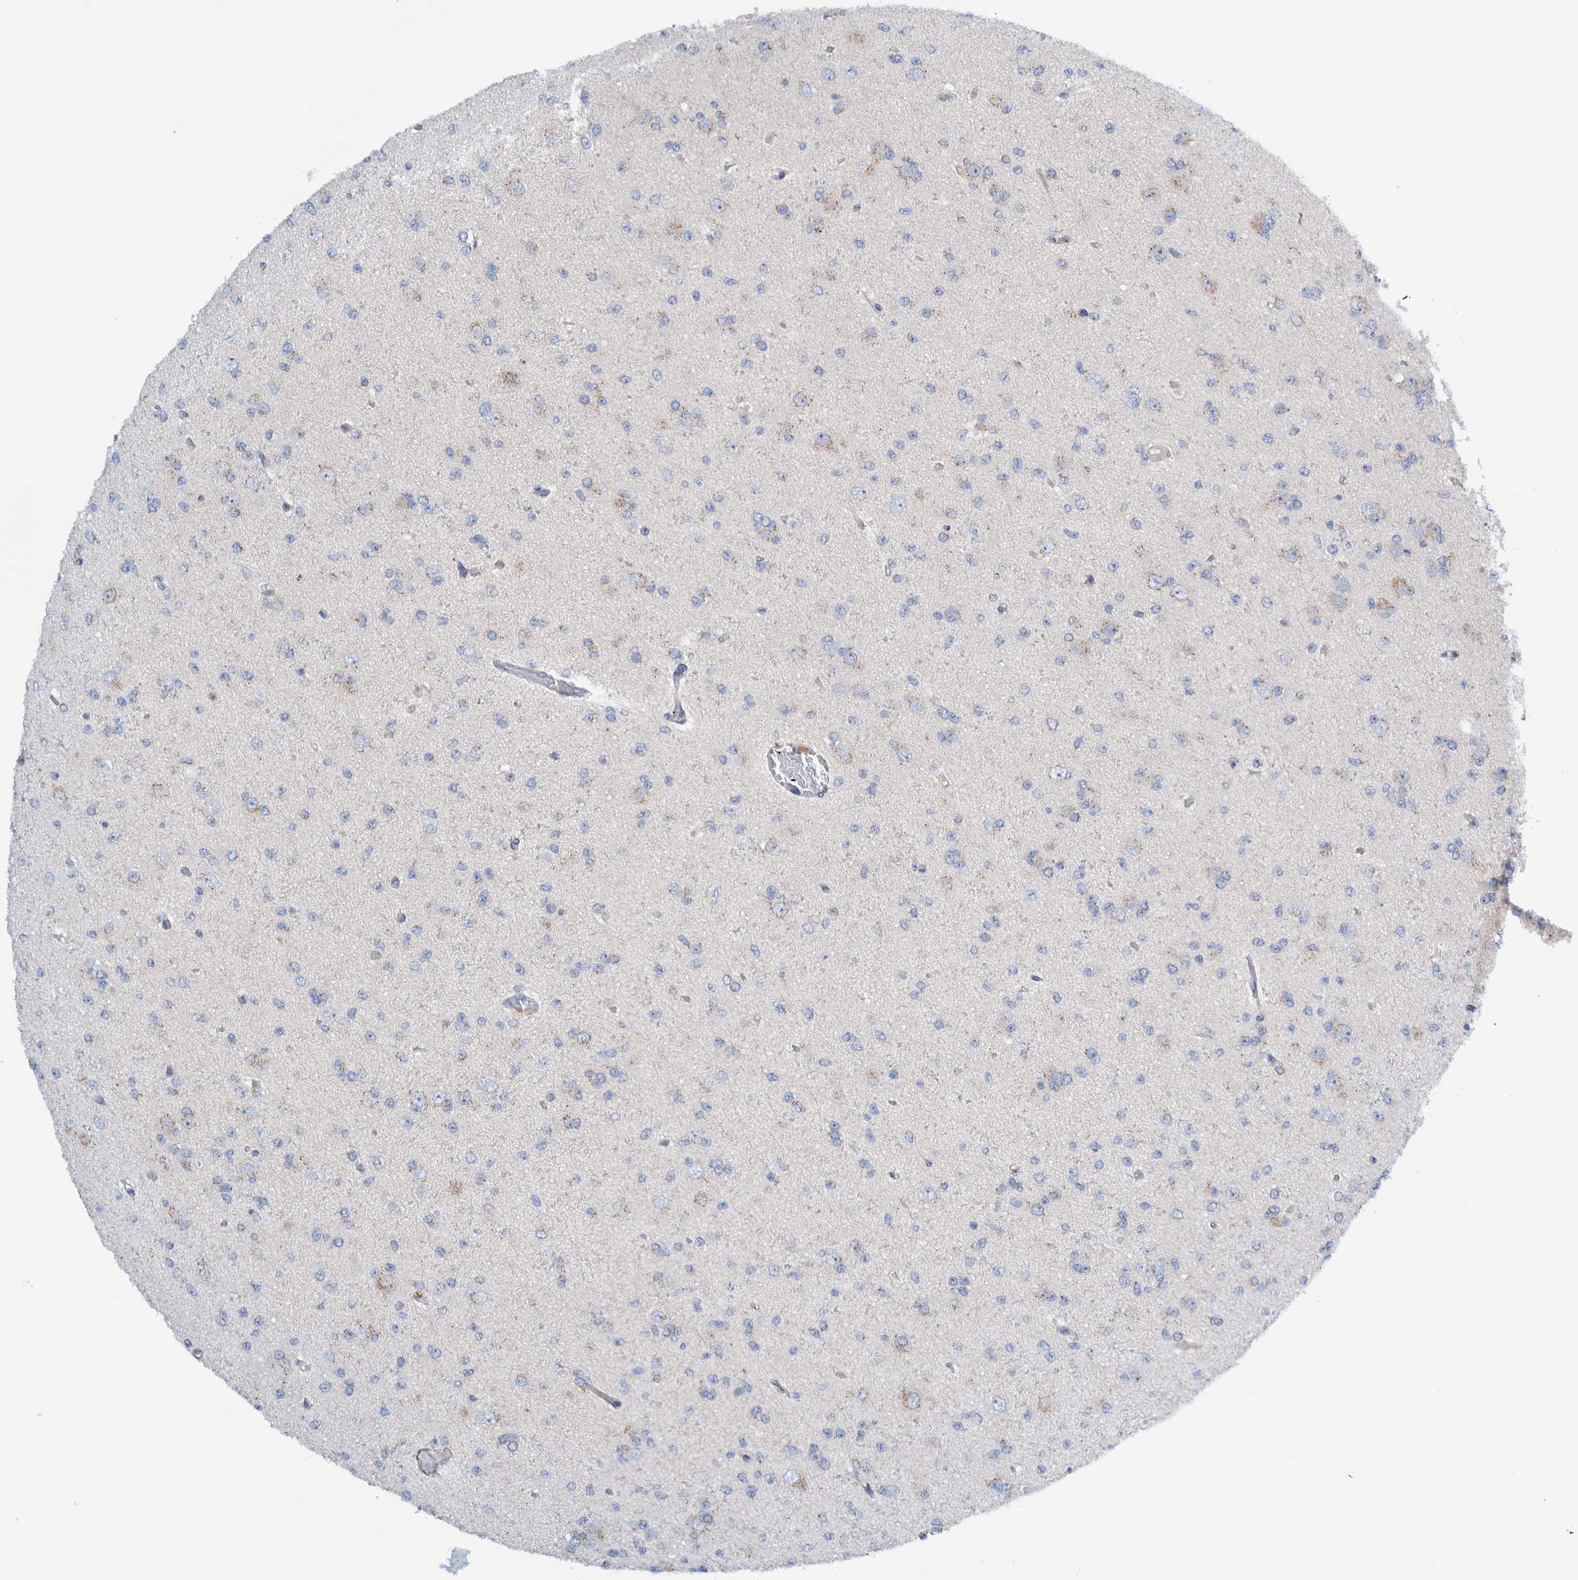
{"staining": {"intensity": "weak", "quantity": "25%-75%", "location": "cytoplasmic/membranous"}, "tissue": "glioma", "cell_type": "Tumor cells", "image_type": "cancer", "snomed": [{"axis": "morphology", "description": "Glioma, malignant, Low grade"}, {"axis": "topography", "description": "Brain"}], "caption": "Brown immunohistochemical staining in malignant low-grade glioma displays weak cytoplasmic/membranous staining in approximately 25%-75% of tumor cells.", "gene": "TRIM58", "patient": {"sex": "female", "age": 22}}